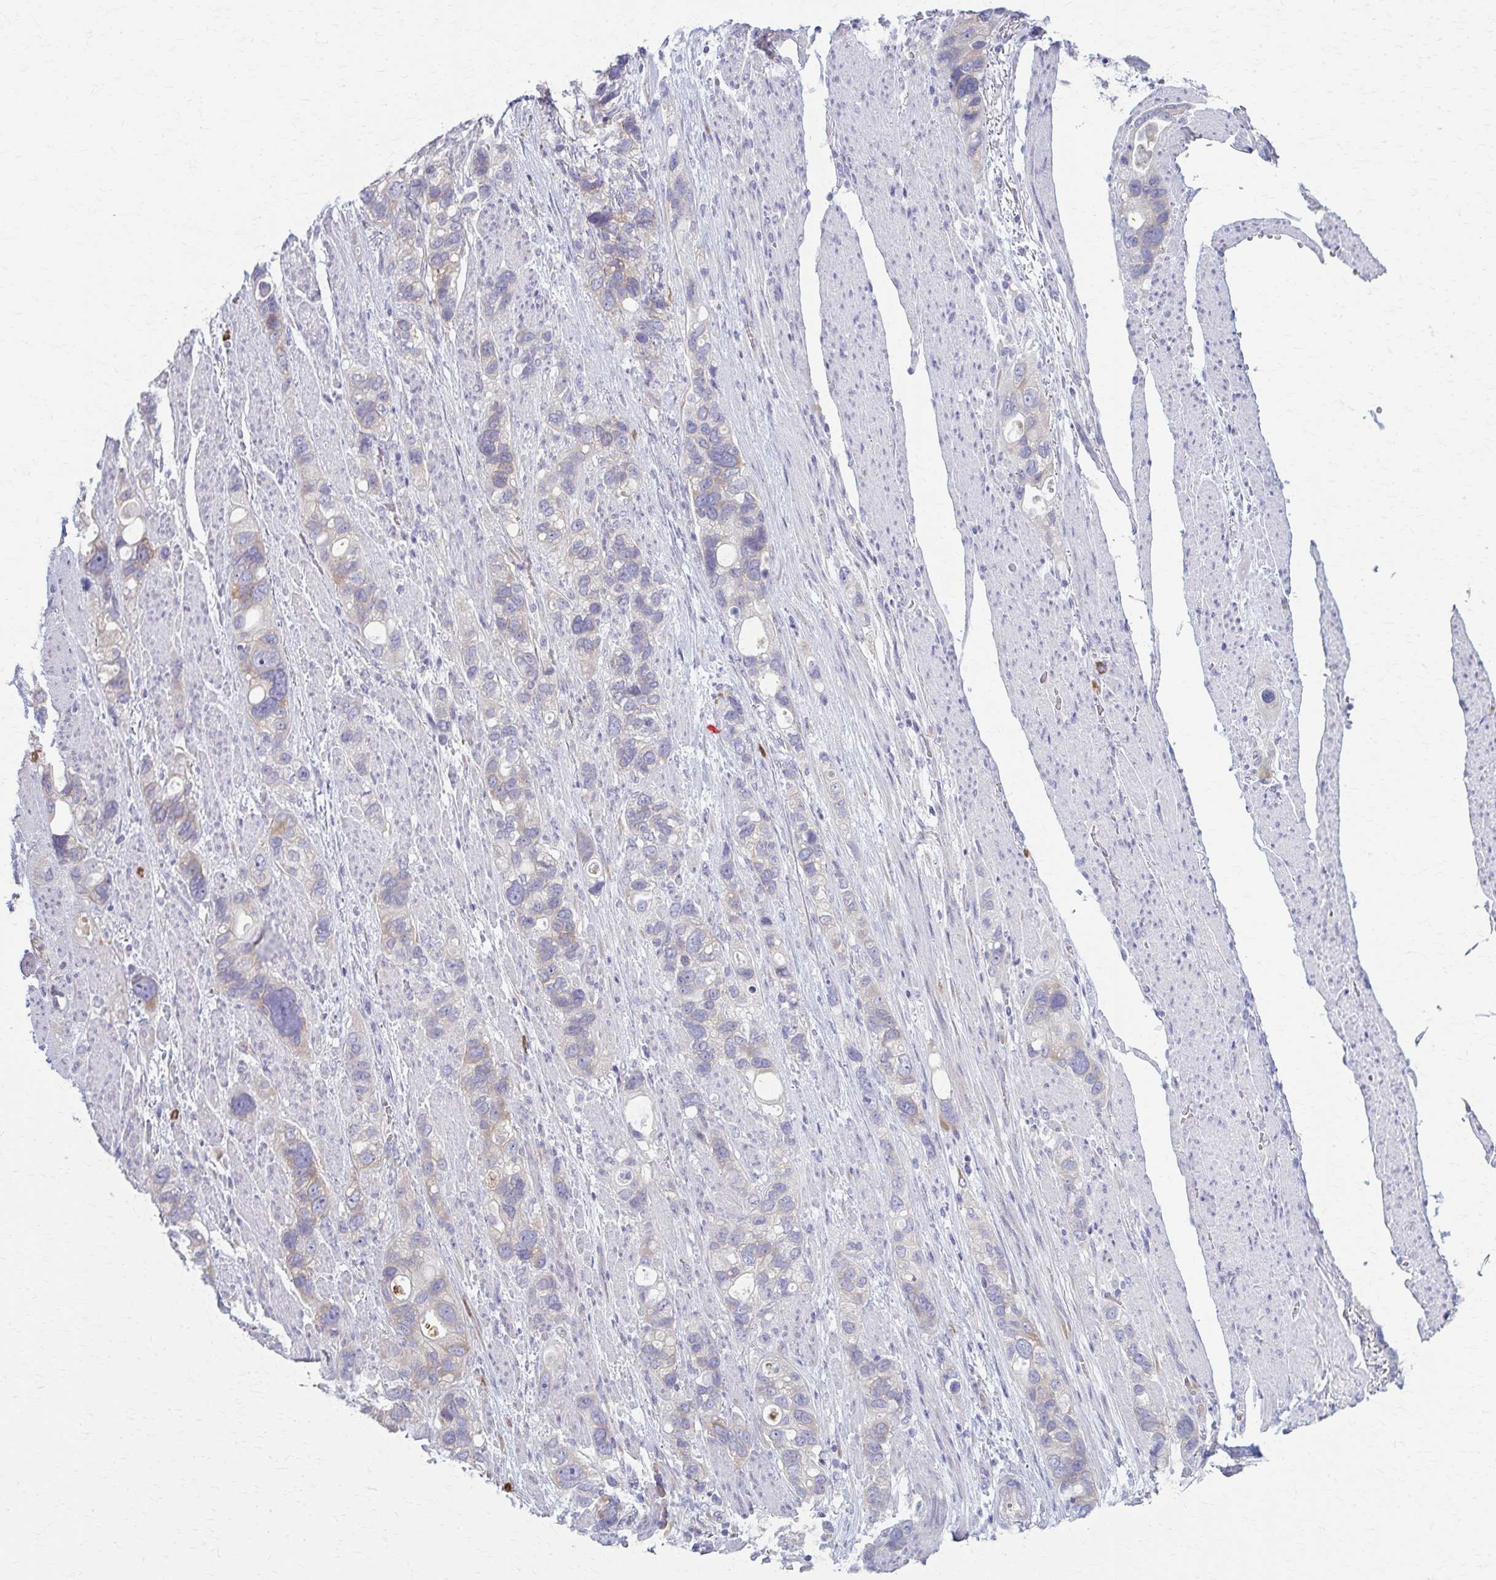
{"staining": {"intensity": "weak", "quantity": "<25%", "location": "cytoplasmic/membranous"}, "tissue": "stomach cancer", "cell_type": "Tumor cells", "image_type": "cancer", "snomed": [{"axis": "morphology", "description": "Adenocarcinoma, NOS"}, {"axis": "topography", "description": "Stomach, upper"}], "caption": "High power microscopy image of an immunohistochemistry (IHC) image of stomach cancer (adenocarcinoma), revealing no significant staining in tumor cells.", "gene": "PRKRA", "patient": {"sex": "female", "age": 81}}